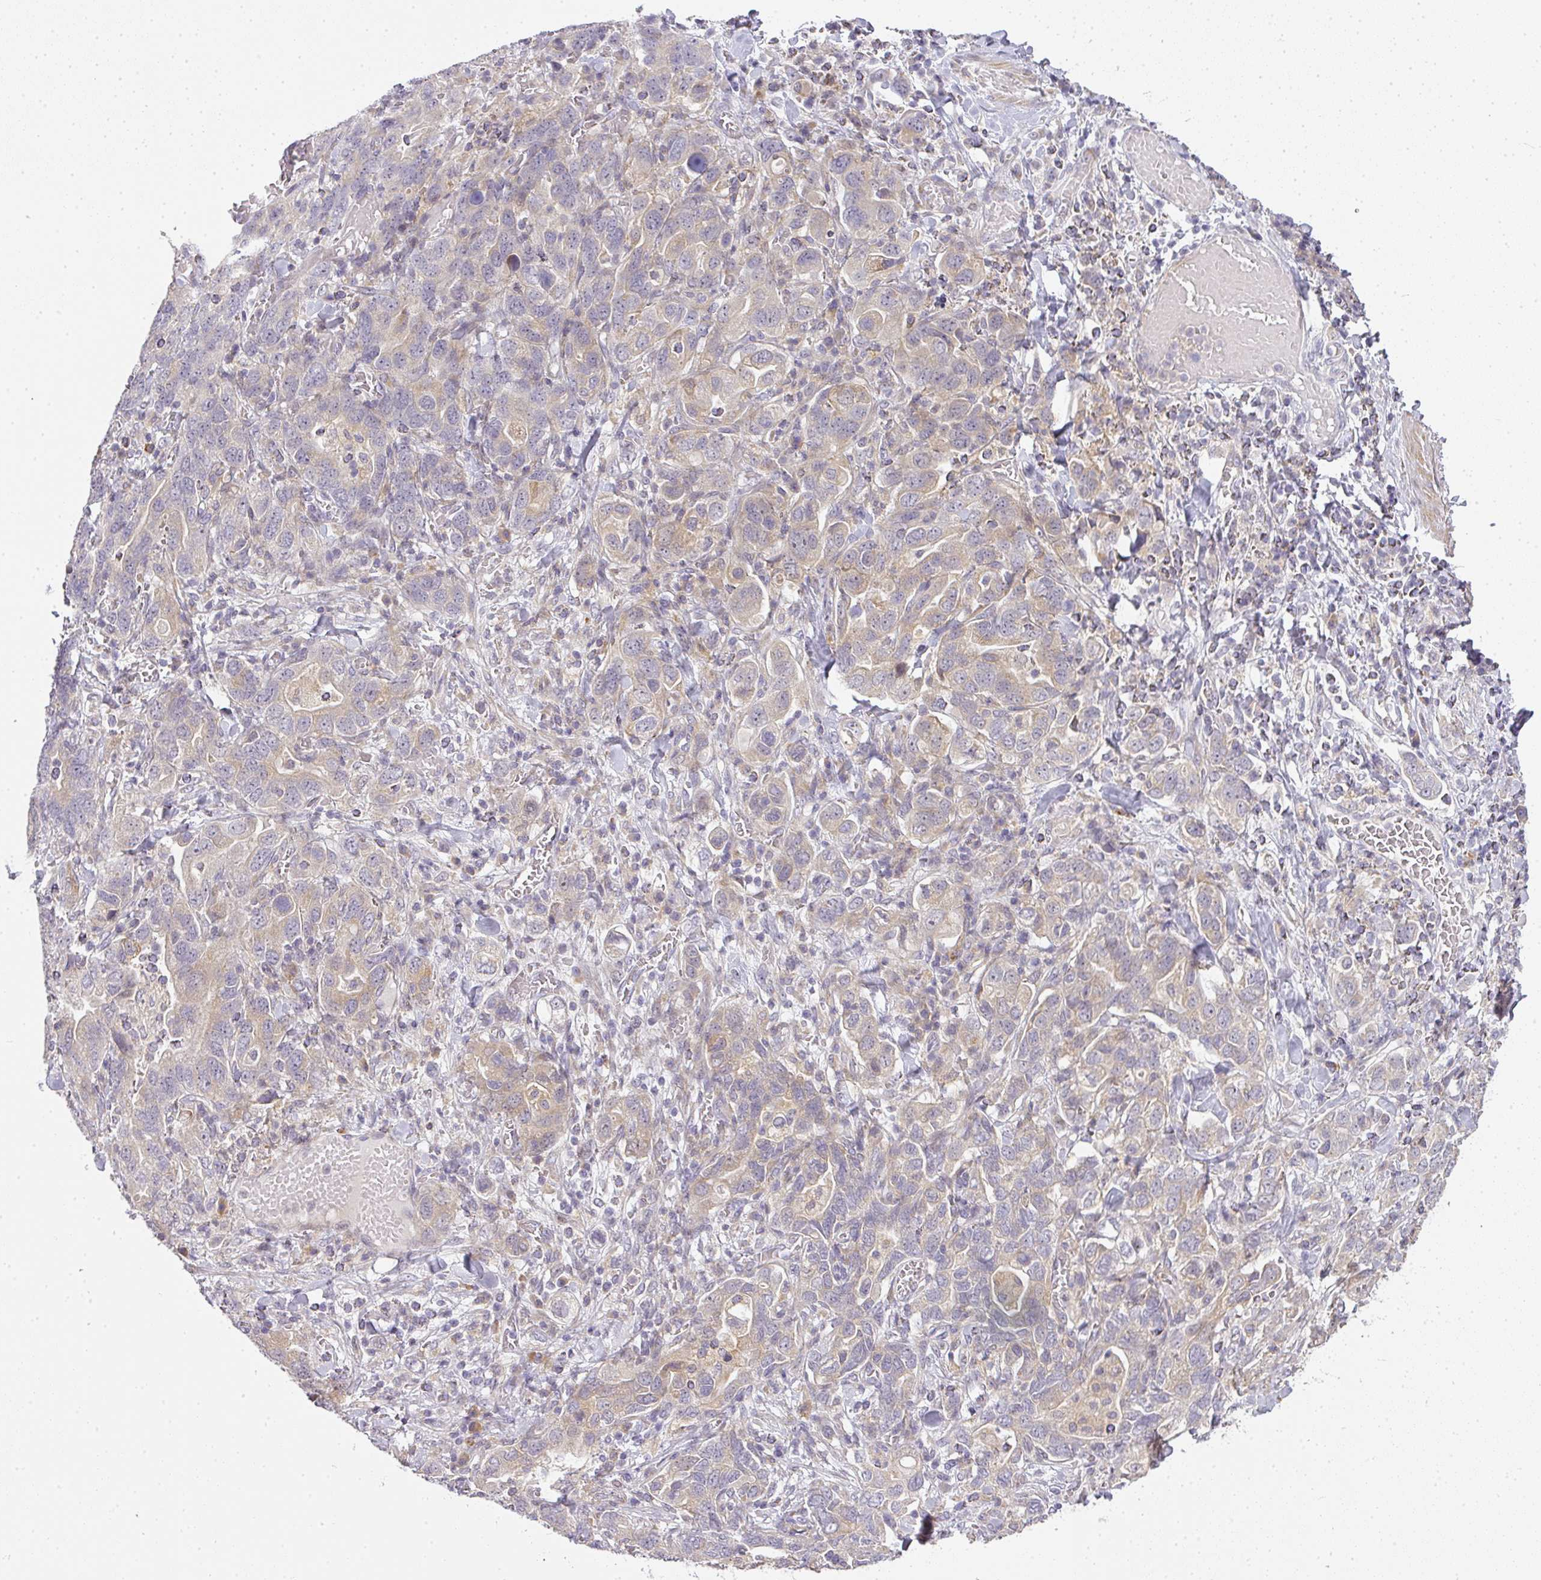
{"staining": {"intensity": "weak", "quantity": "<25%", "location": "cytoplasmic/membranous"}, "tissue": "stomach cancer", "cell_type": "Tumor cells", "image_type": "cancer", "snomed": [{"axis": "morphology", "description": "Adenocarcinoma, NOS"}, {"axis": "topography", "description": "Stomach, upper"}, {"axis": "topography", "description": "Stomach"}], "caption": "High power microscopy photomicrograph of an immunohistochemistry (IHC) photomicrograph of adenocarcinoma (stomach), revealing no significant expression in tumor cells.", "gene": "MED19", "patient": {"sex": "male", "age": 62}}